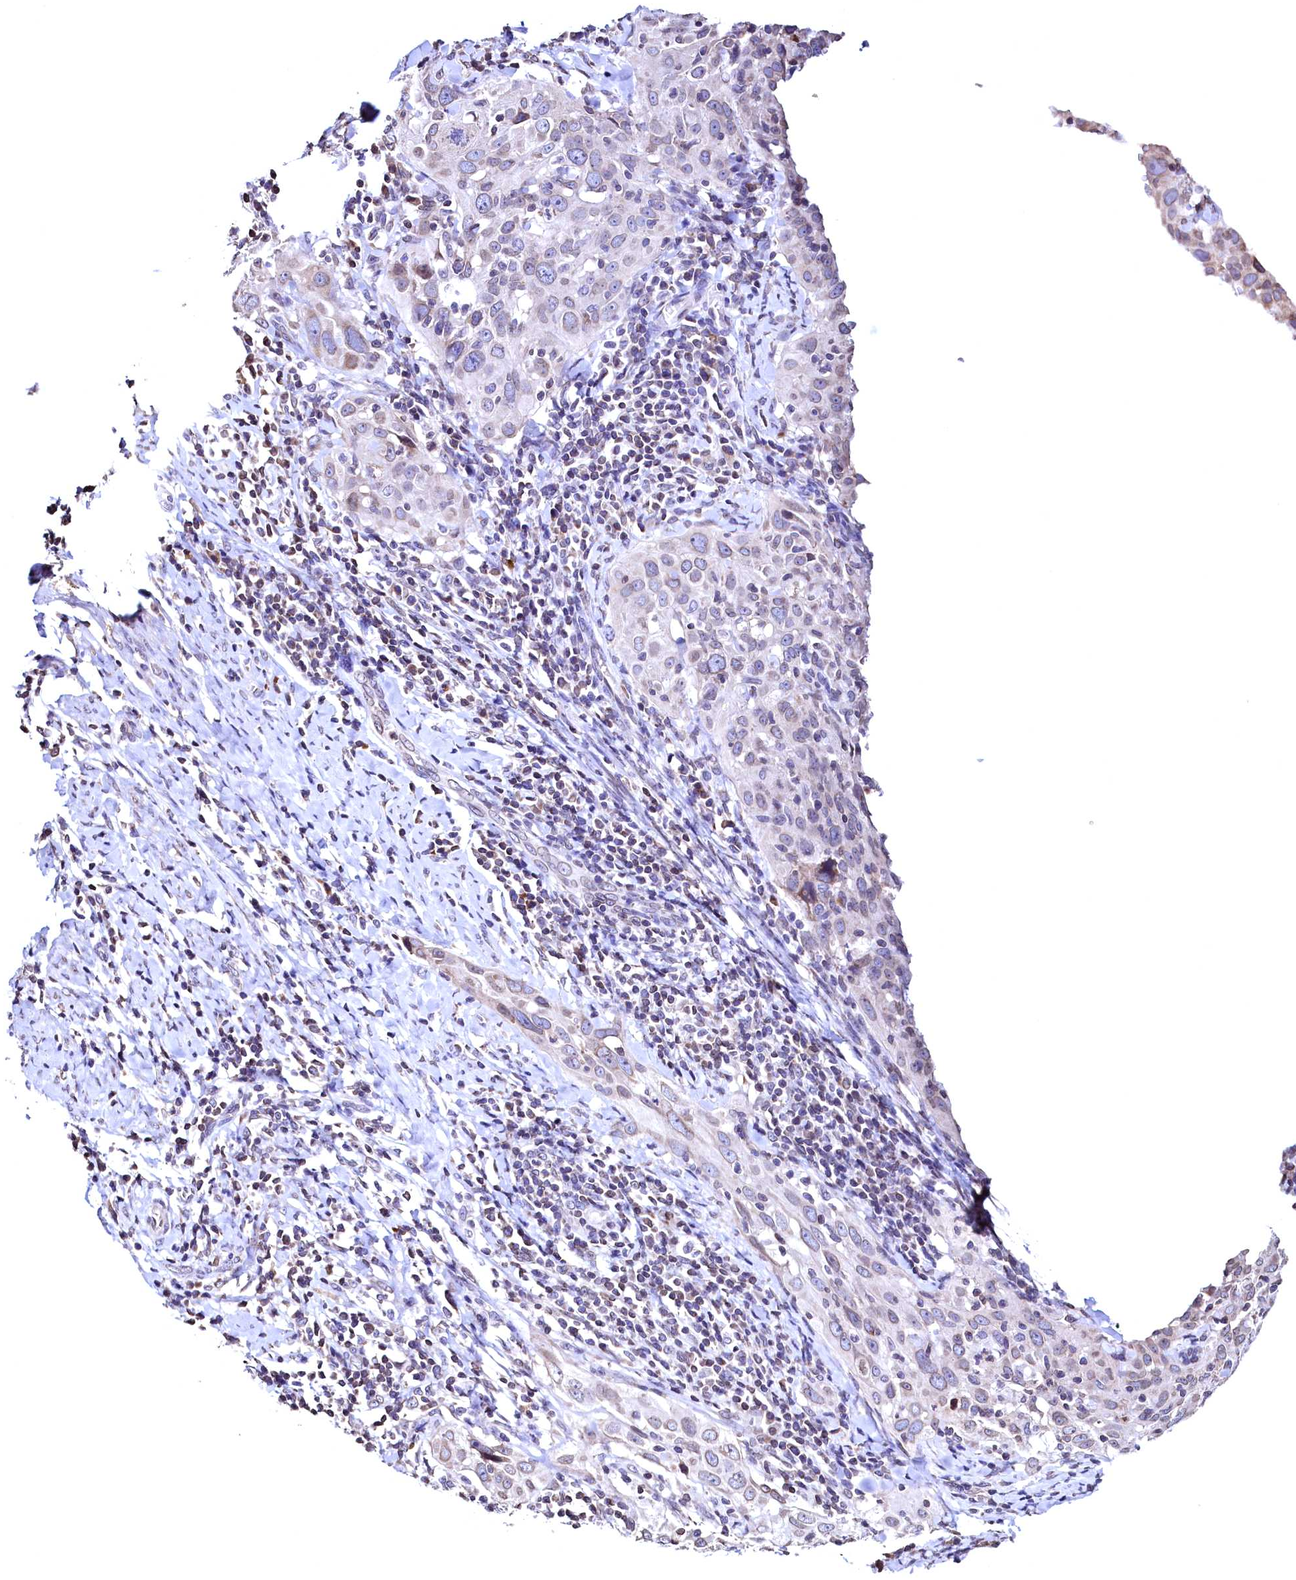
{"staining": {"intensity": "weak", "quantity": "<25%", "location": "cytoplasmic/membranous"}, "tissue": "cervical cancer", "cell_type": "Tumor cells", "image_type": "cancer", "snomed": [{"axis": "morphology", "description": "Squamous cell carcinoma, NOS"}, {"axis": "topography", "description": "Cervix"}], "caption": "An IHC image of cervical cancer is shown. There is no staining in tumor cells of cervical cancer.", "gene": "HAND1", "patient": {"sex": "female", "age": 31}}